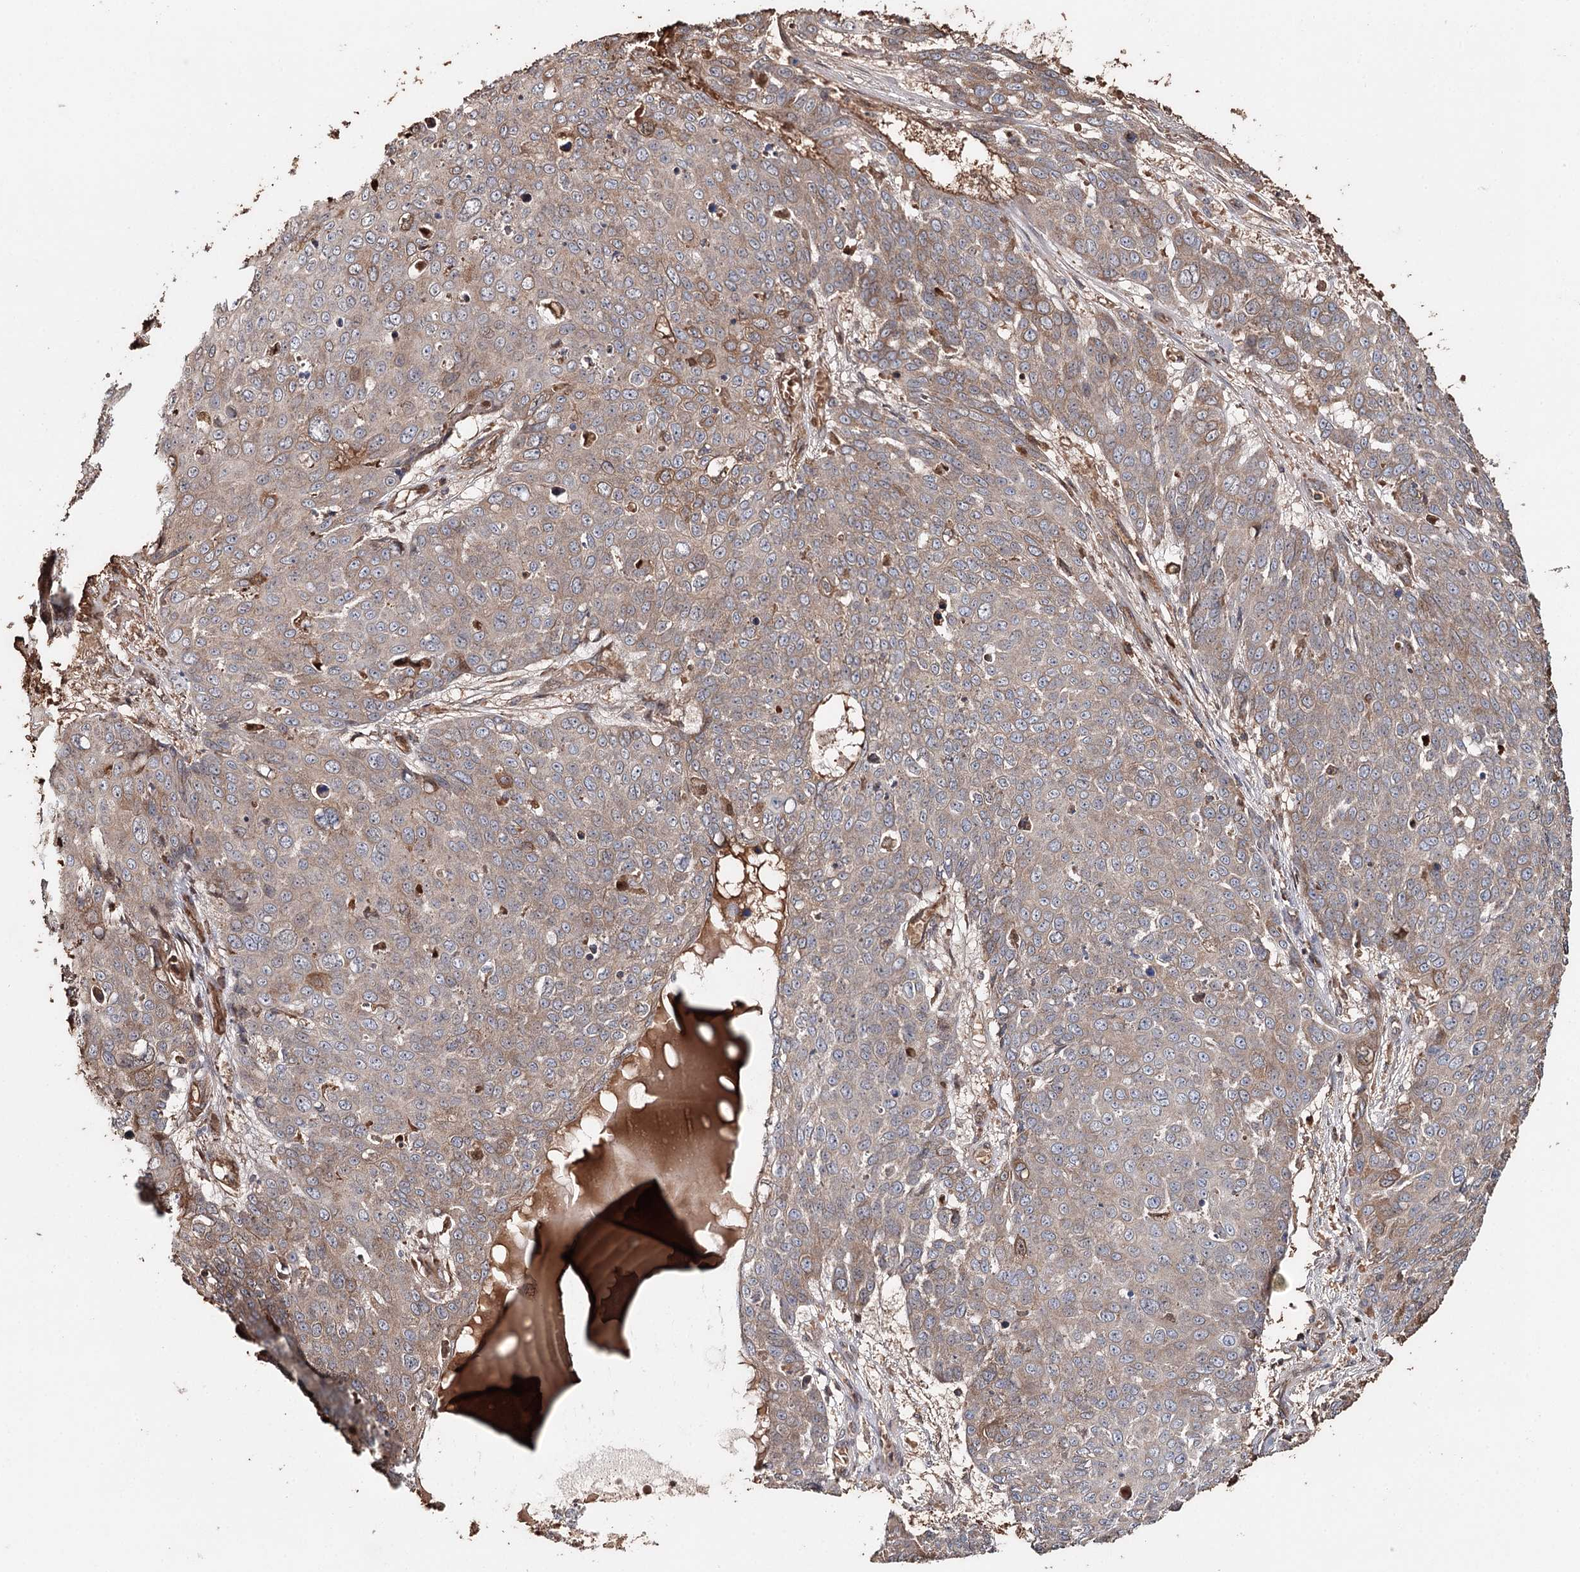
{"staining": {"intensity": "moderate", "quantity": "<25%", "location": "cytoplasmic/membranous"}, "tissue": "skin cancer", "cell_type": "Tumor cells", "image_type": "cancer", "snomed": [{"axis": "morphology", "description": "Squamous cell carcinoma, NOS"}, {"axis": "topography", "description": "Skin"}], "caption": "Protein positivity by IHC reveals moderate cytoplasmic/membranous positivity in approximately <25% of tumor cells in skin cancer (squamous cell carcinoma).", "gene": "SYVN1", "patient": {"sex": "male", "age": 71}}